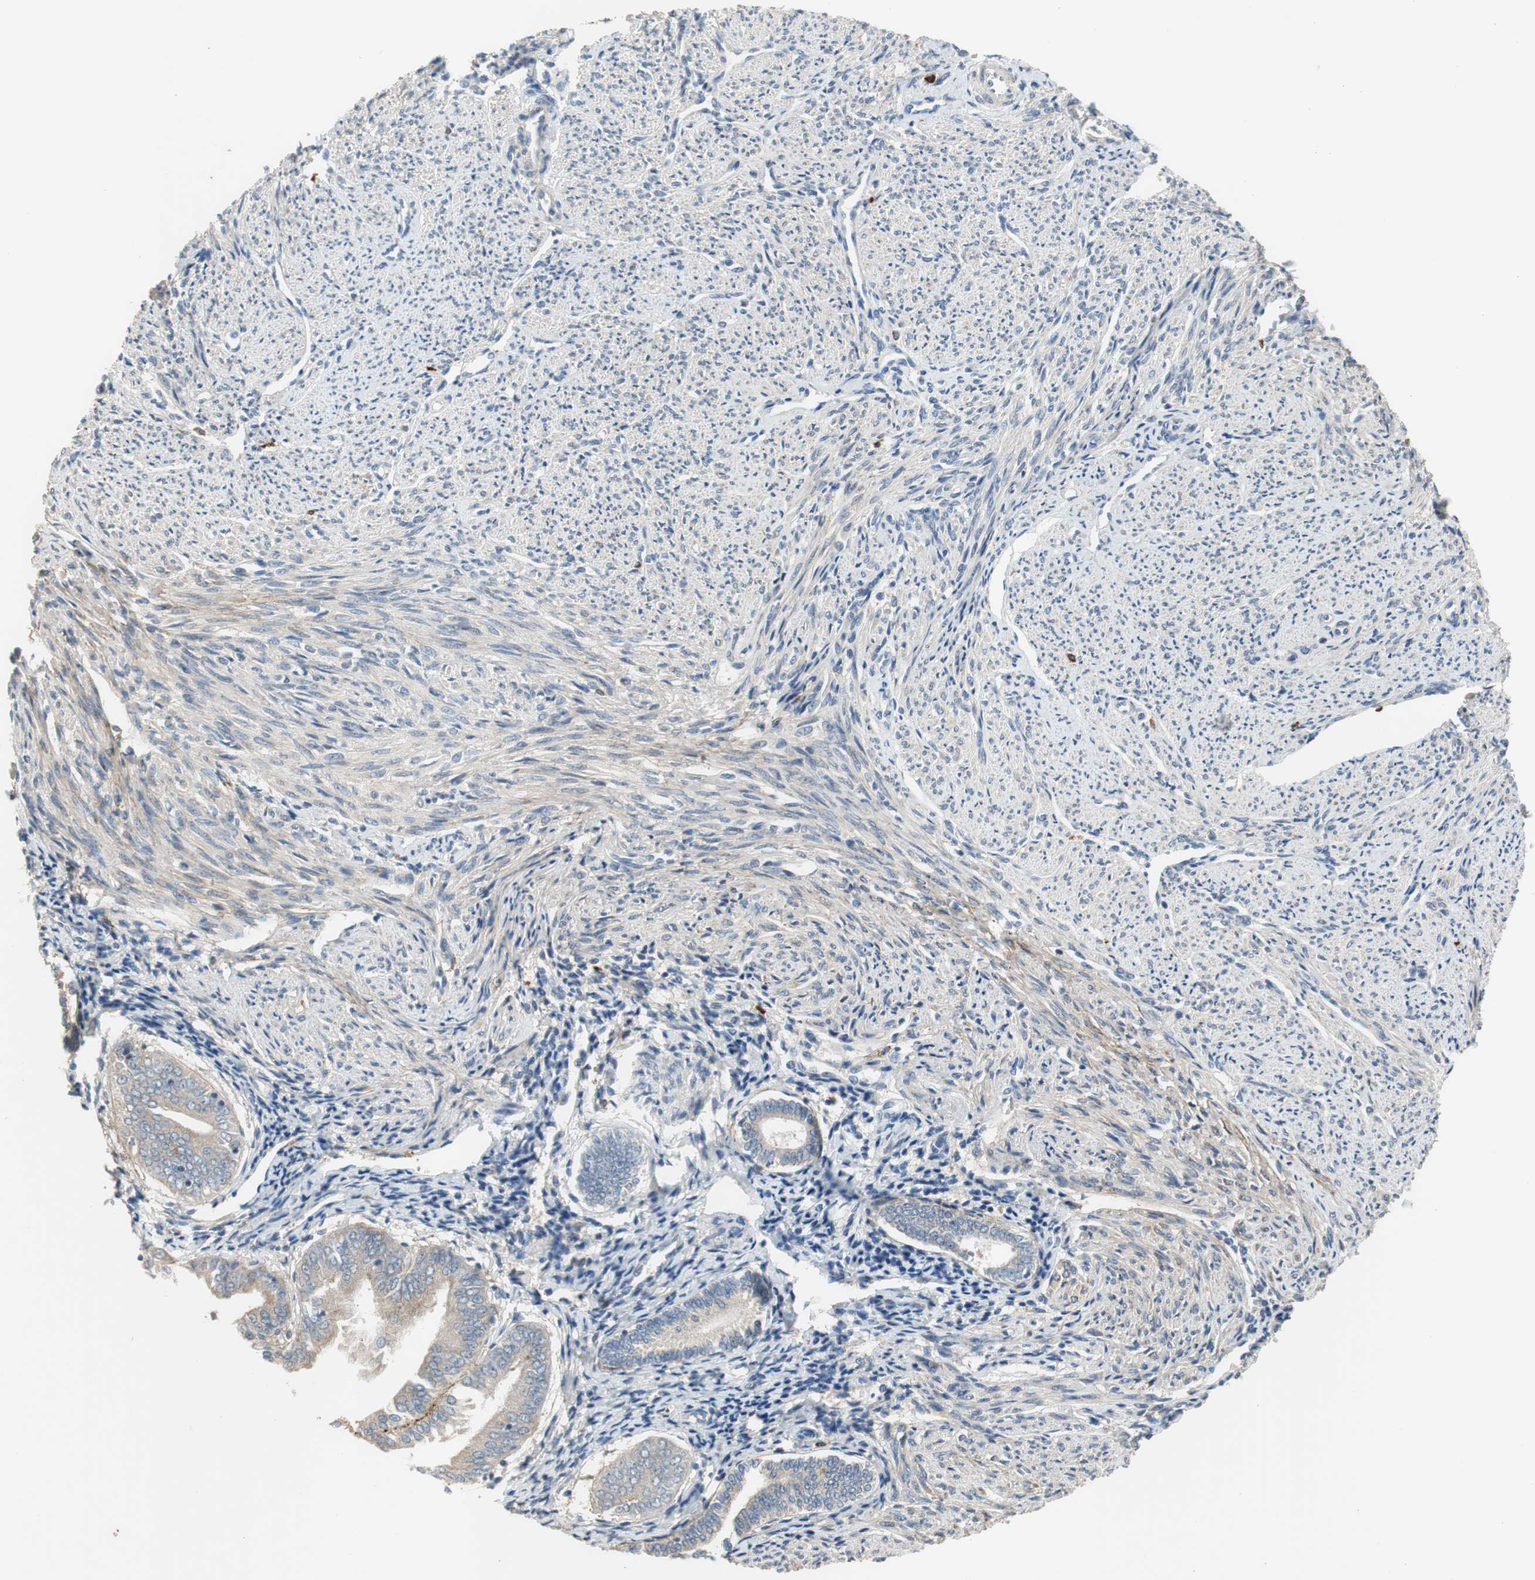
{"staining": {"intensity": "weak", "quantity": "25%-75%", "location": "cytoplasmic/membranous"}, "tissue": "smooth muscle", "cell_type": "Smooth muscle cells", "image_type": "normal", "snomed": [{"axis": "morphology", "description": "Normal tissue, NOS"}, {"axis": "topography", "description": "Smooth muscle"}], "caption": "Immunohistochemistry (IHC) staining of benign smooth muscle, which demonstrates low levels of weak cytoplasmic/membranous positivity in about 25%-75% of smooth muscle cells indicating weak cytoplasmic/membranous protein staining. The staining was performed using DAB (3,3'-diaminobenzidine) (brown) for protein detection and nuclei were counterstained in hematoxylin (blue).", "gene": "COL12A1", "patient": {"sex": "female", "age": 65}}